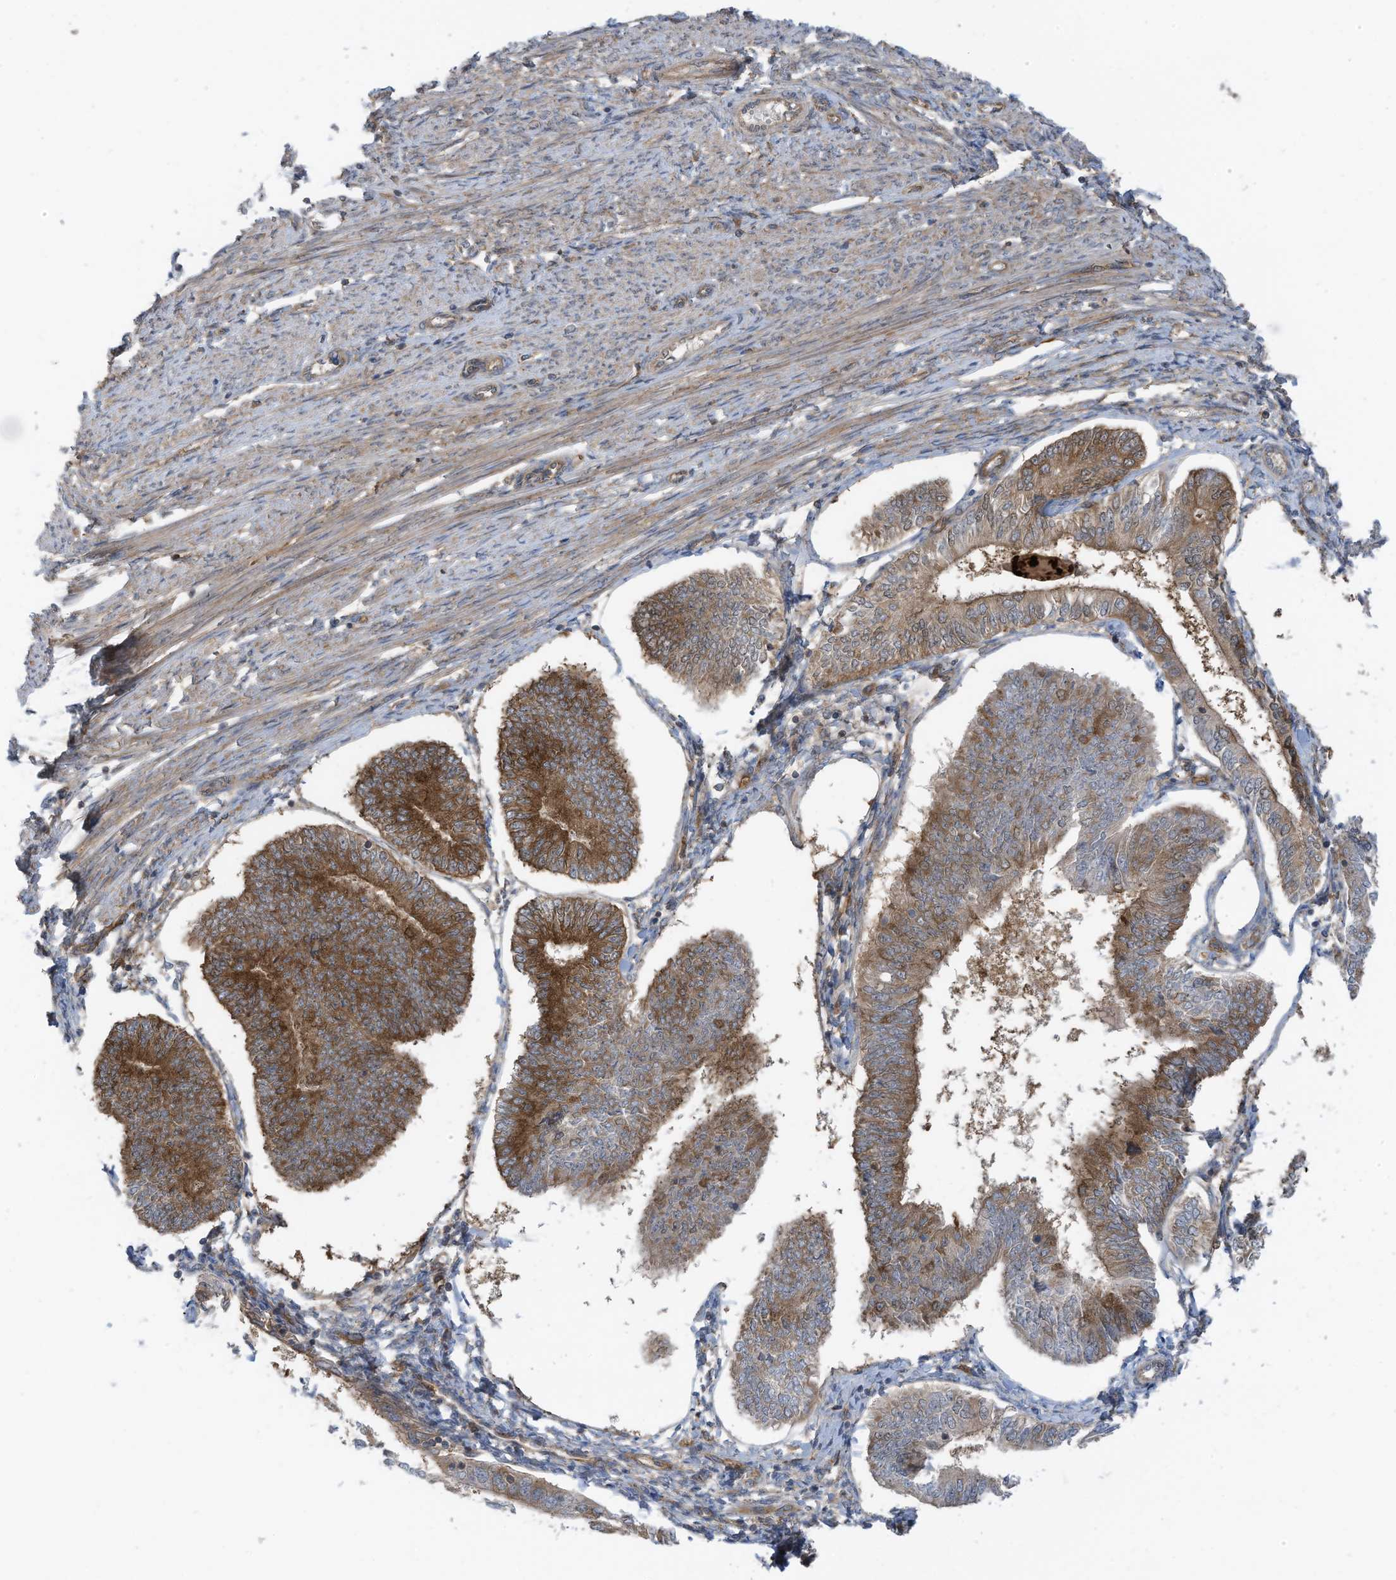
{"staining": {"intensity": "moderate", "quantity": "25%-75%", "location": "cytoplasmic/membranous"}, "tissue": "endometrial cancer", "cell_type": "Tumor cells", "image_type": "cancer", "snomed": [{"axis": "morphology", "description": "Adenocarcinoma, NOS"}, {"axis": "topography", "description": "Endometrium"}], "caption": "Immunohistochemical staining of adenocarcinoma (endometrial) reveals medium levels of moderate cytoplasmic/membranous protein staining in about 25%-75% of tumor cells. The staining was performed using DAB, with brown indicating positive protein expression. Nuclei are stained blue with hematoxylin.", "gene": "REPS1", "patient": {"sex": "female", "age": 58}}